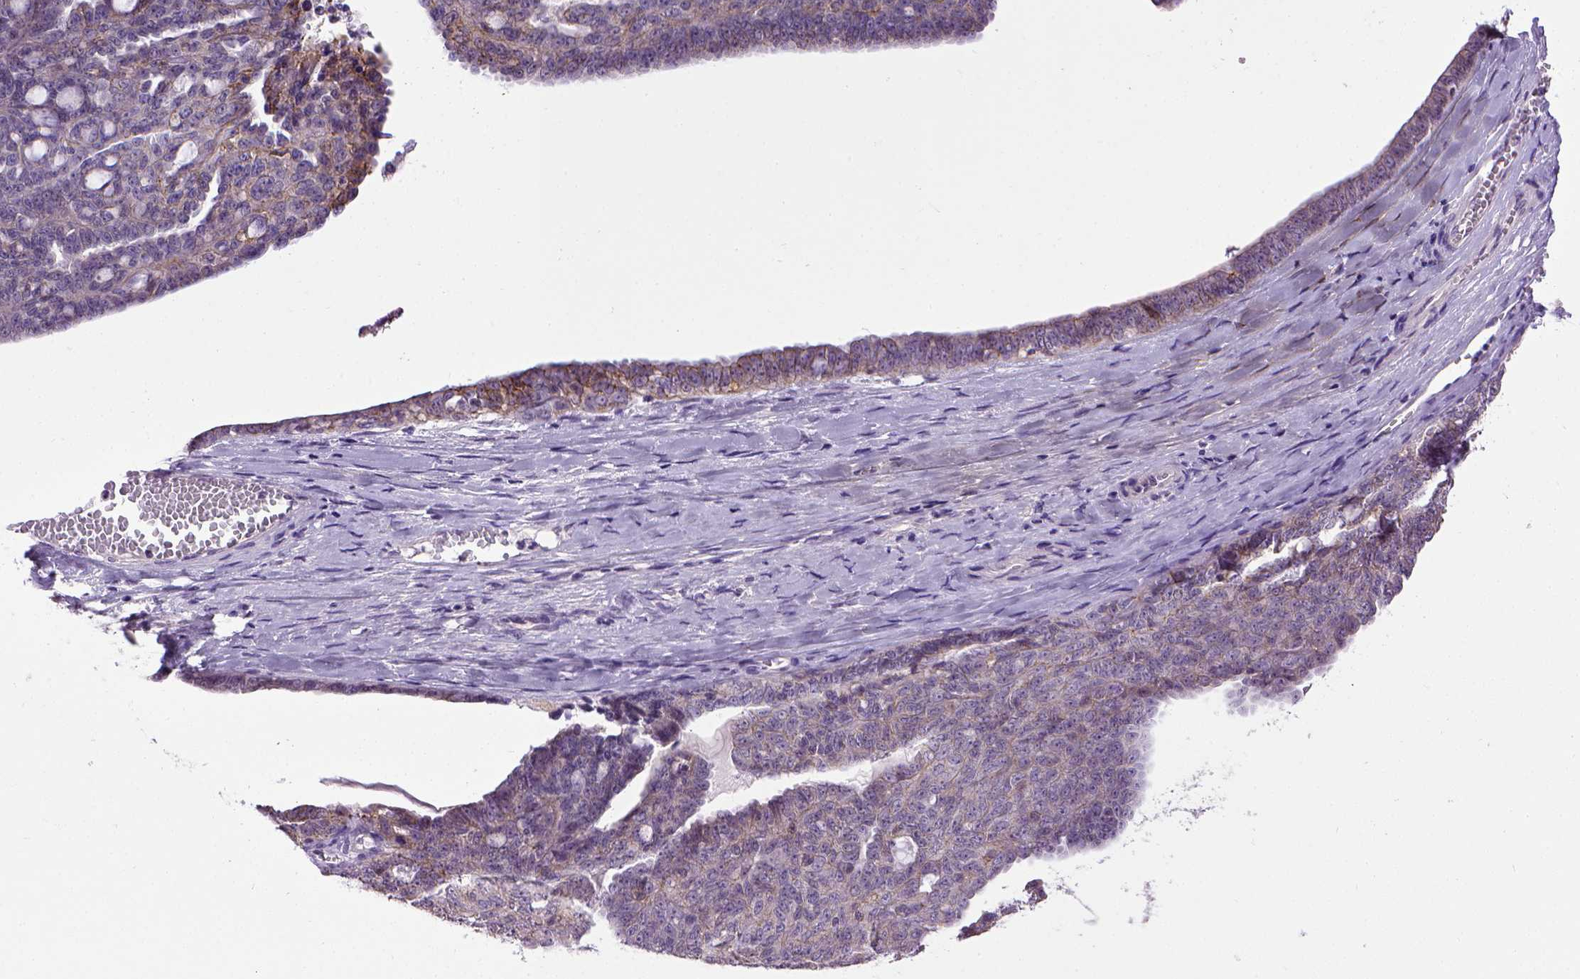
{"staining": {"intensity": "moderate", "quantity": "<25%", "location": "cytoplasmic/membranous"}, "tissue": "ovarian cancer", "cell_type": "Tumor cells", "image_type": "cancer", "snomed": [{"axis": "morphology", "description": "Cystadenocarcinoma, serous, NOS"}, {"axis": "topography", "description": "Ovary"}], "caption": "A photomicrograph showing moderate cytoplasmic/membranous expression in about <25% of tumor cells in serous cystadenocarcinoma (ovarian), as visualized by brown immunohistochemical staining.", "gene": "CDH1", "patient": {"sex": "female", "age": 71}}